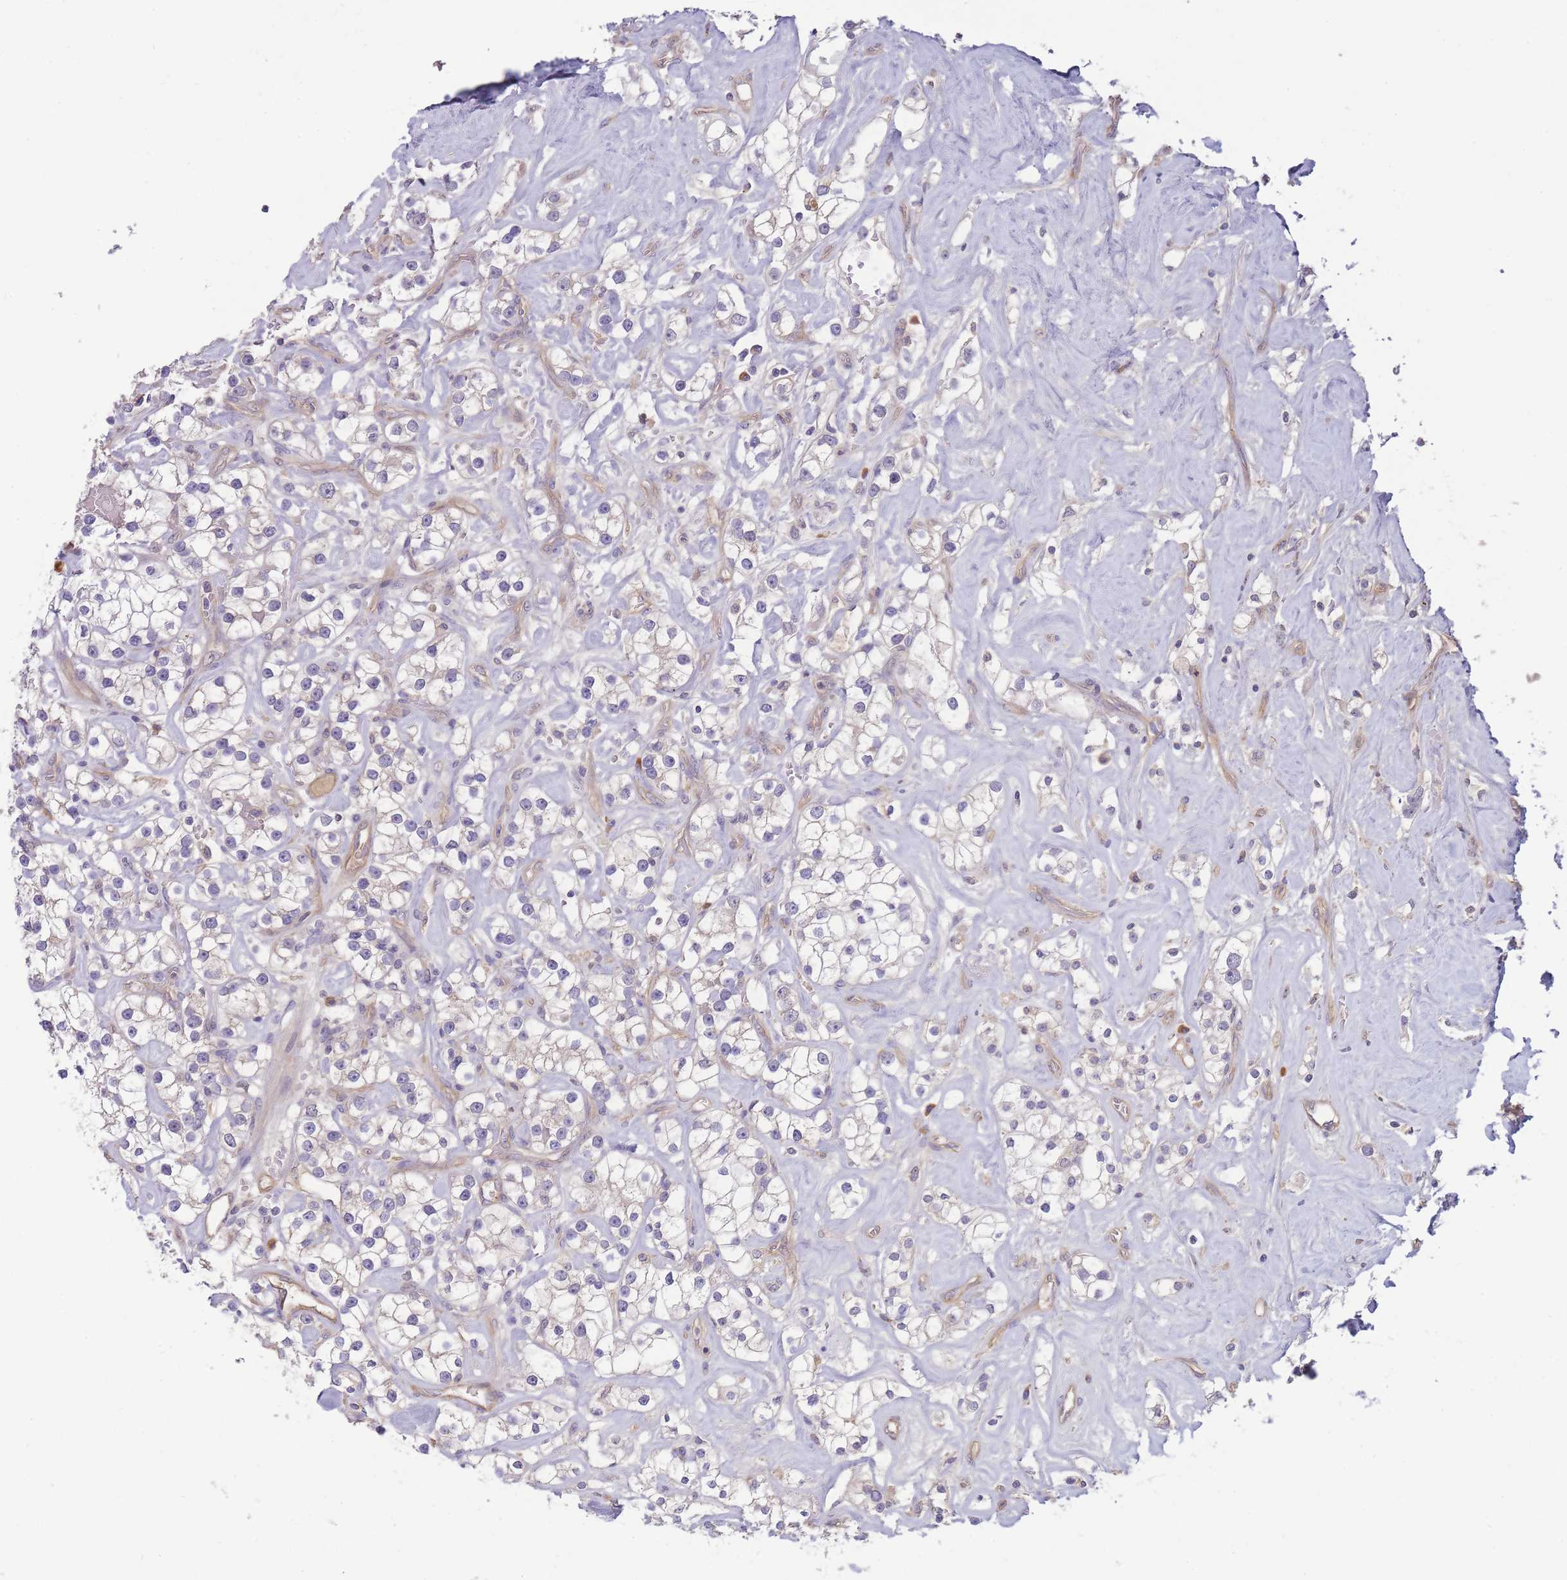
{"staining": {"intensity": "negative", "quantity": "none", "location": "none"}, "tissue": "renal cancer", "cell_type": "Tumor cells", "image_type": "cancer", "snomed": [{"axis": "morphology", "description": "Adenocarcinoma, NOS"}, {"axis": "topography", "description": "Kidney"}], "caption": "IHC of human renal adenocarcinoma shows no expression in tumor cells.", "gene": "NDUFAF5", "patient": {"sex": "male", "age": 77}}